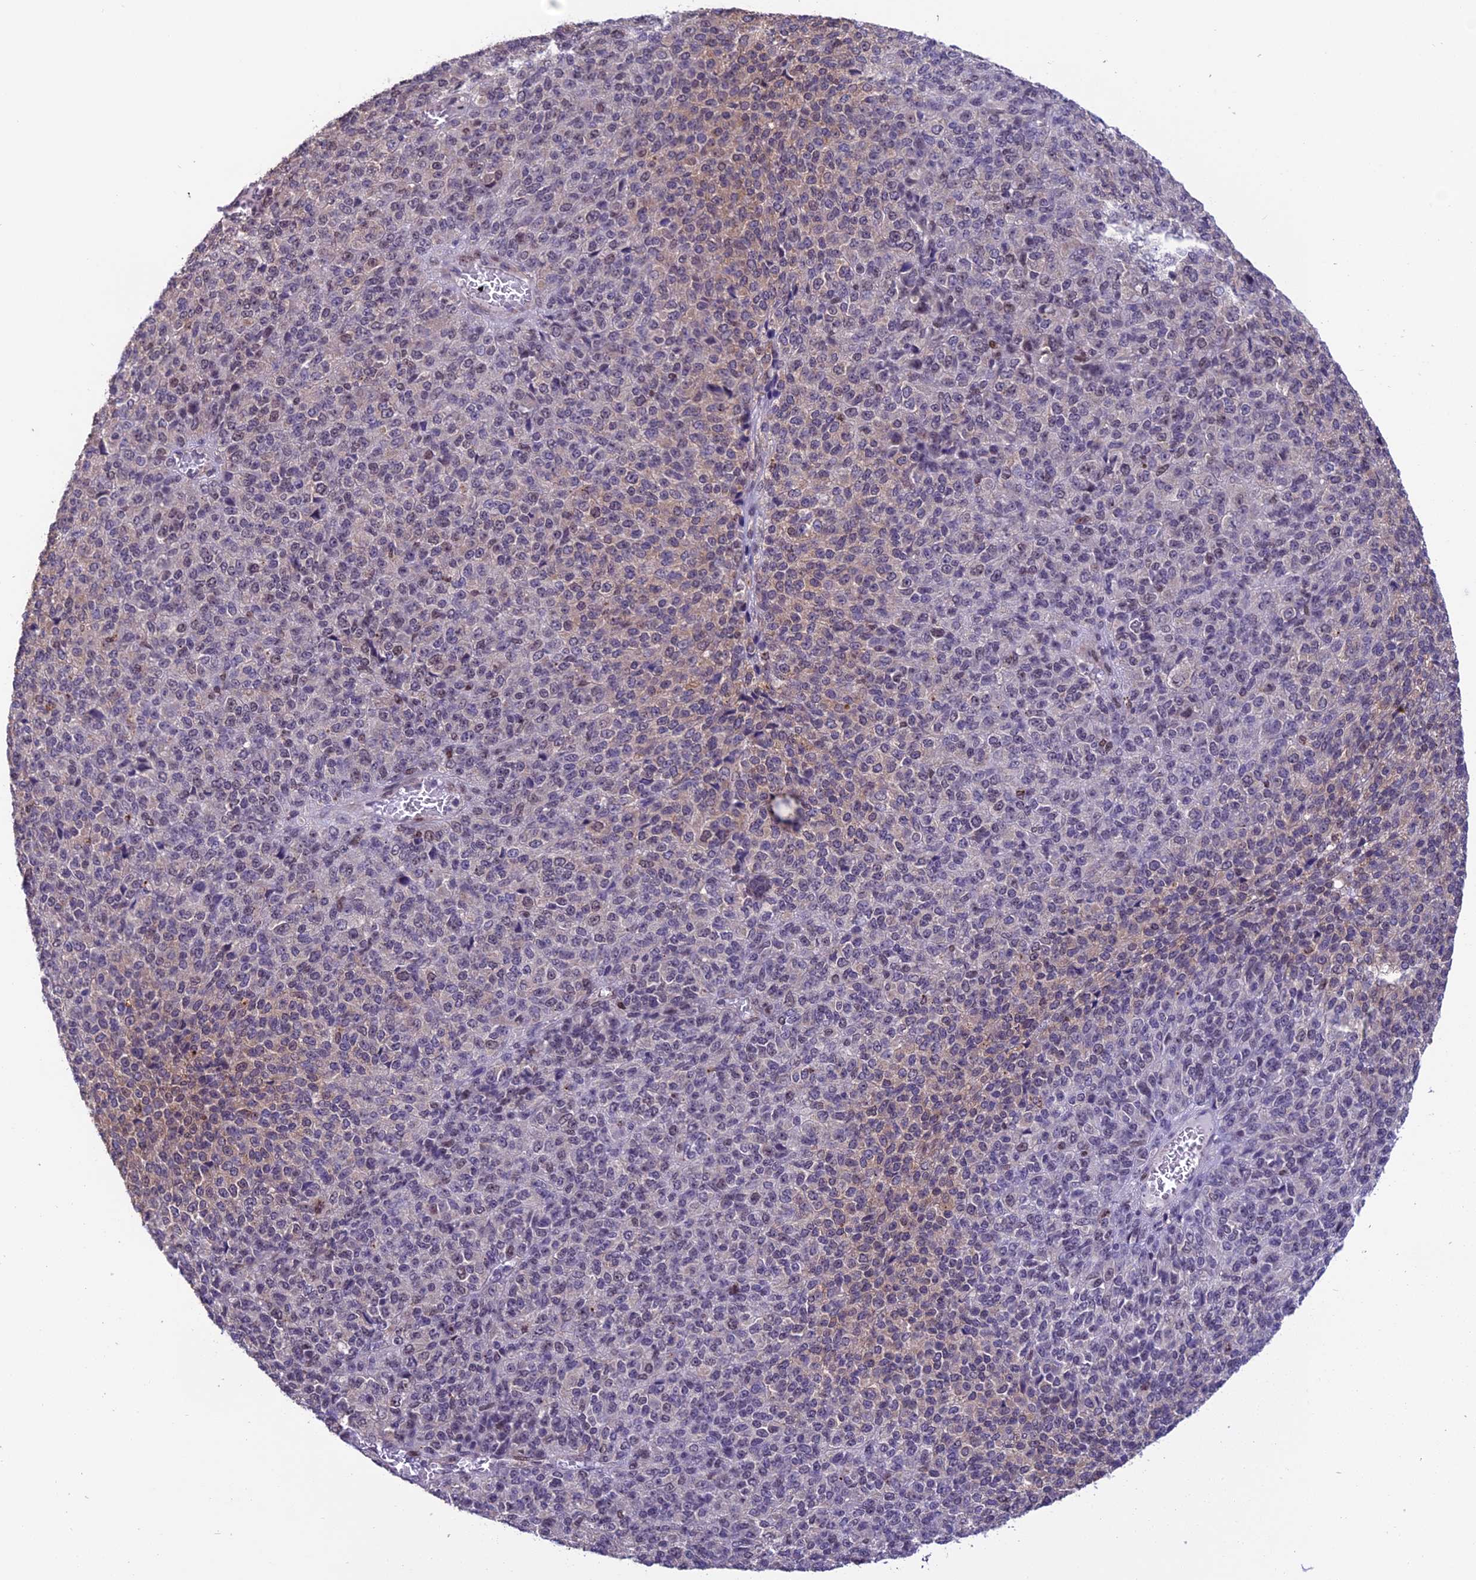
{"staining": {"intensity": "weak", "quantity": "<25%", "location": "cytoplasmic/membranous,nuclear"}, "tissue": "melanoma", "cell_type": "Tumor cells", "image_type": "cancer", "snomed": [{"axis": "morphology", "description": "Malignant melanoma, Metastatic site"}, {"axis": "topography", "description": "Brain"}], "caption": "High power microscopy photomicrograph of an immunohistochemistry (IHC) histopathology image of malignant melanoma (metastatic site), revealing no significant positivity in tumor cells.", "gene": "MIS12", "patient": {"sex": "female", "age": 56}}